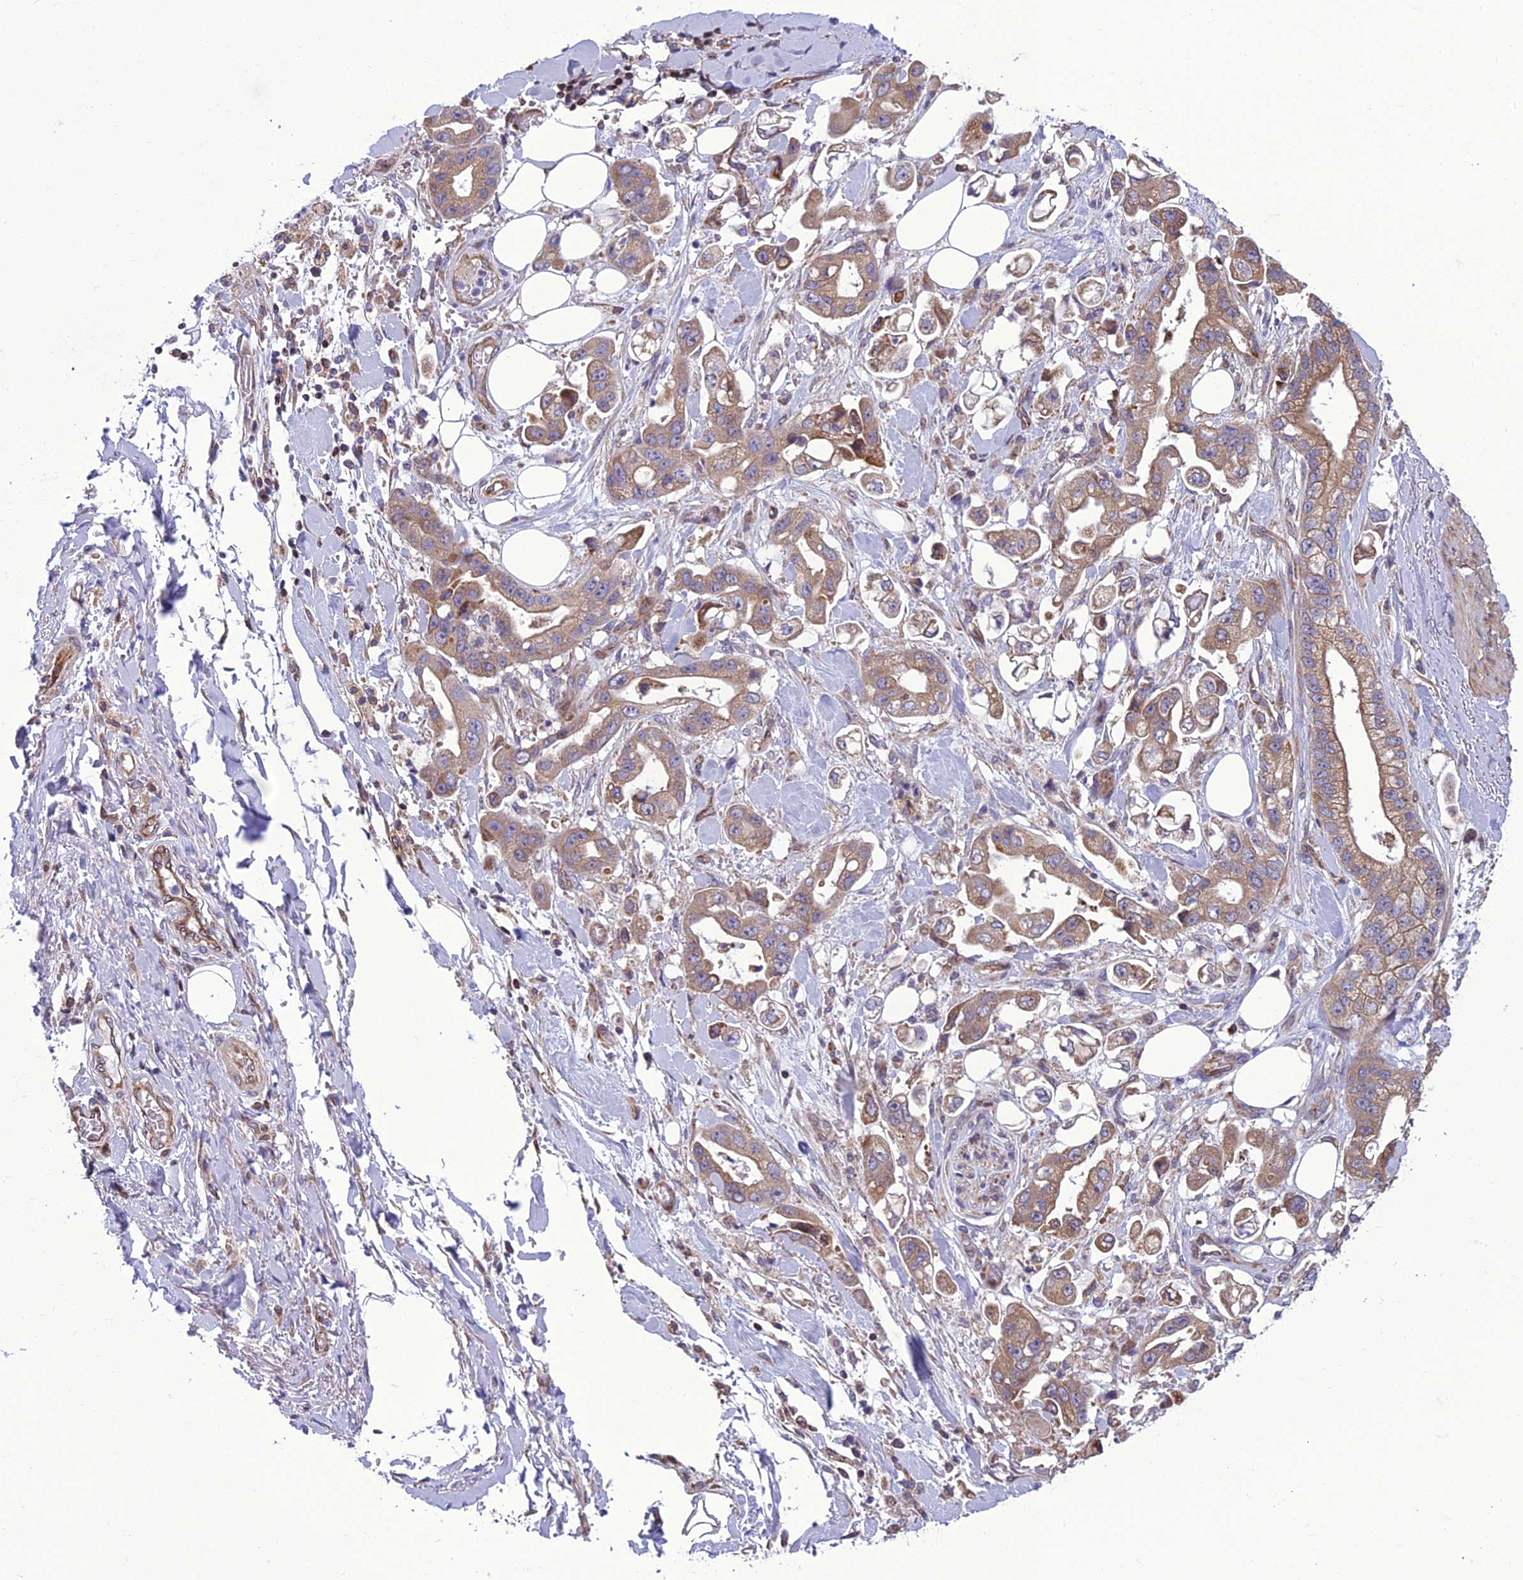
{"staining": {"intensity": "moderate", "quantity": ">75%", "location": "cytoplasmic/membranous"}, "tissue": "stomach cancer", "cell_type": "Tumor cells", "image_type": "cancer", "snomed": [{"axis": "morphology", "description": "Adenocarcinoma, NOS"}, {"axis": "topography", "description": "Stomach"}], "caption": "Immunohistochemistry of human stomach cancer exhibits medium levels of moderate cytoplasmic/membranous positivity in about >75% of tumor cells.", "gene": "GIMAP1", "patient": {"sex": "male", "age": 62}}